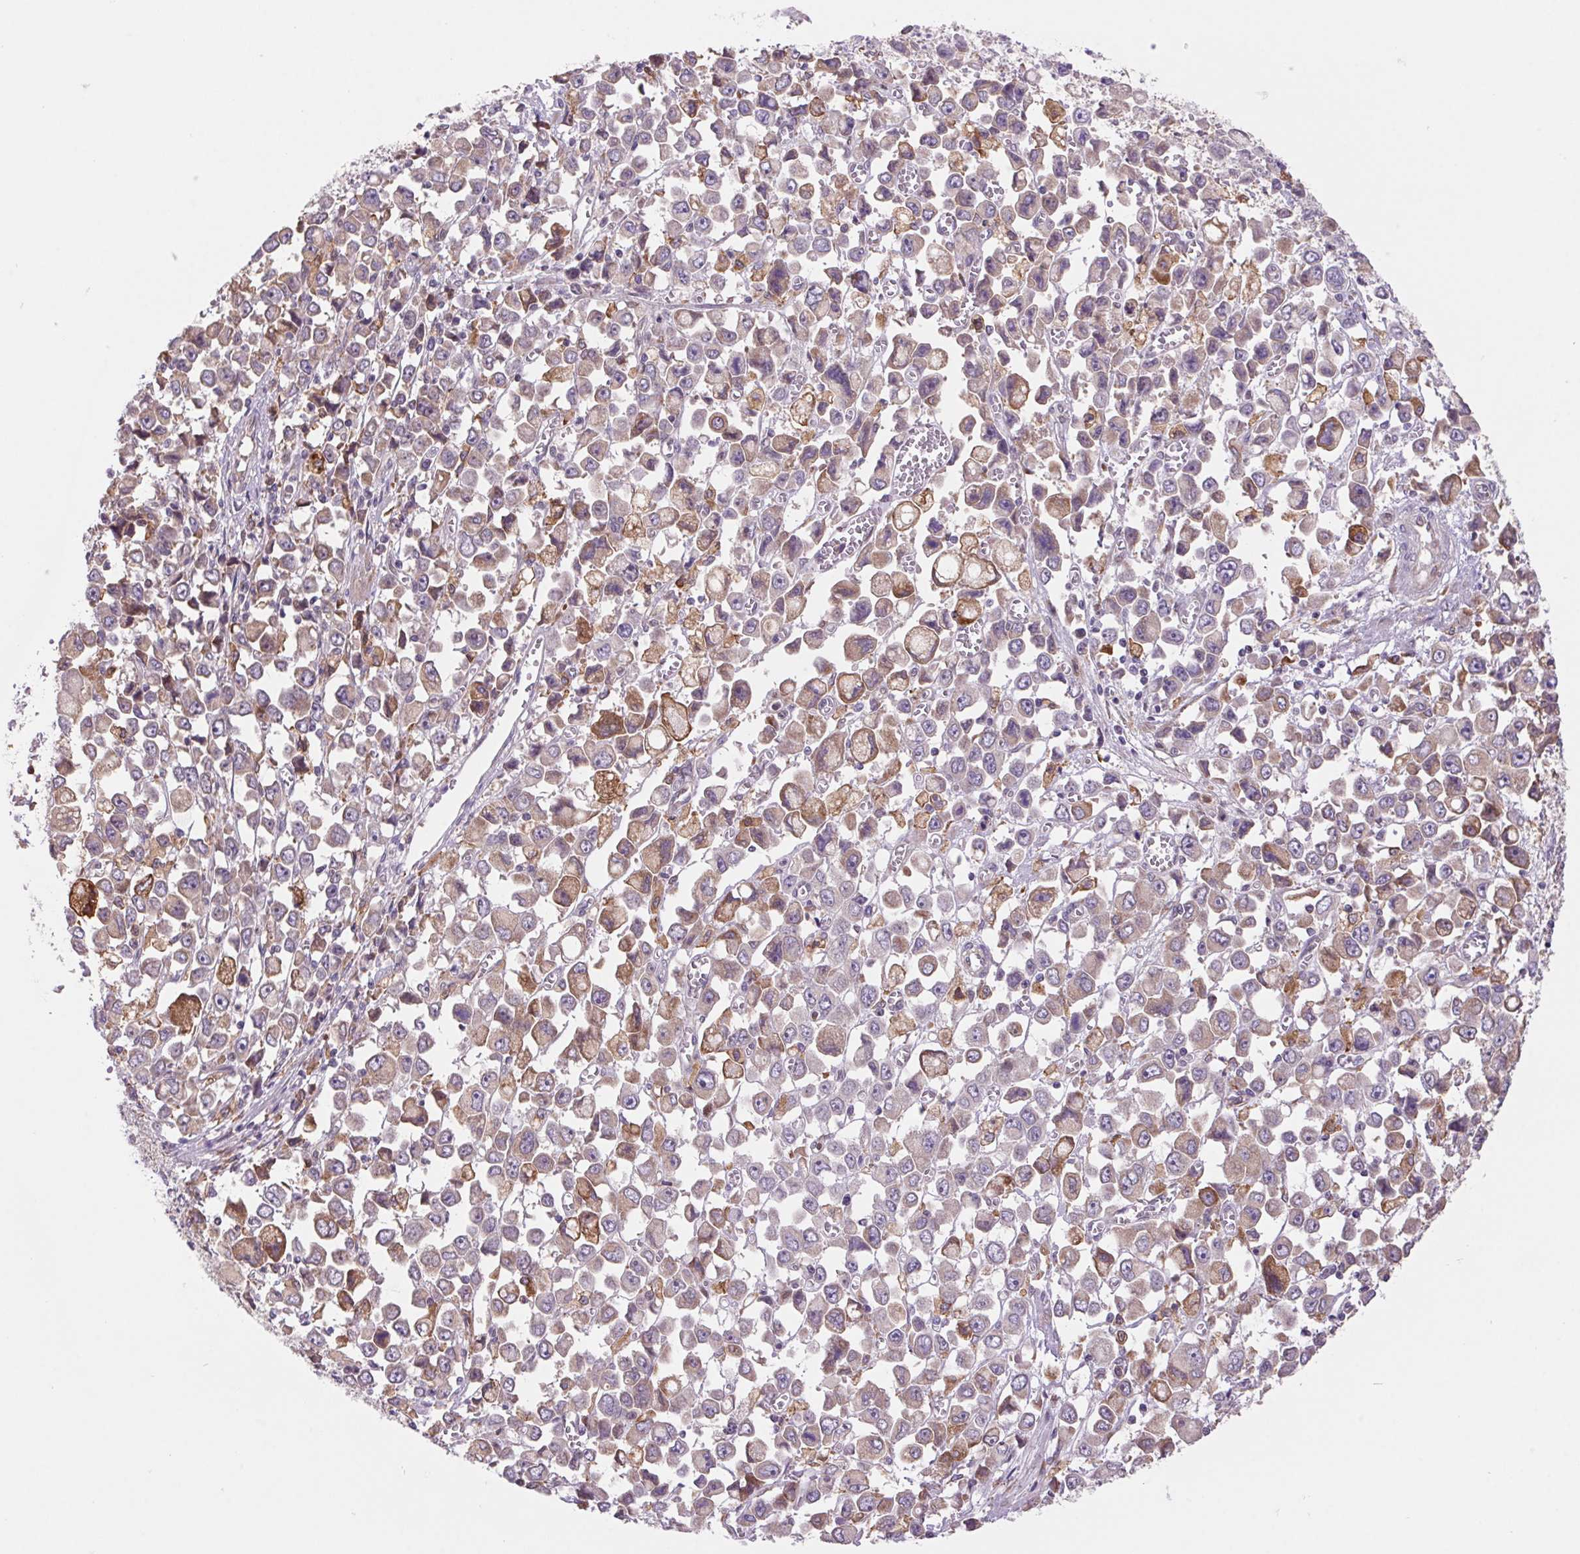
{"staining": {"intensity": "moderate", "quantity": "<25%", "location": "cytoplasmic/membranous"}, "tissue": "stomach cancer", "cell_type": "Tumor cells", "image_type": "cancer", "snomed": [{"axis": "morphology", "description": "Adenocarcinoma, NOS"}, {"axis": "topography", "description": "Stomach, upper"}], "caption": "Tumor cells reveal moderate cytoplasmic/membranous expression in about <25% of cells in stomach cancer.", "gene": "KLHL20", "patient": {"sex": "male", "age": 70}}